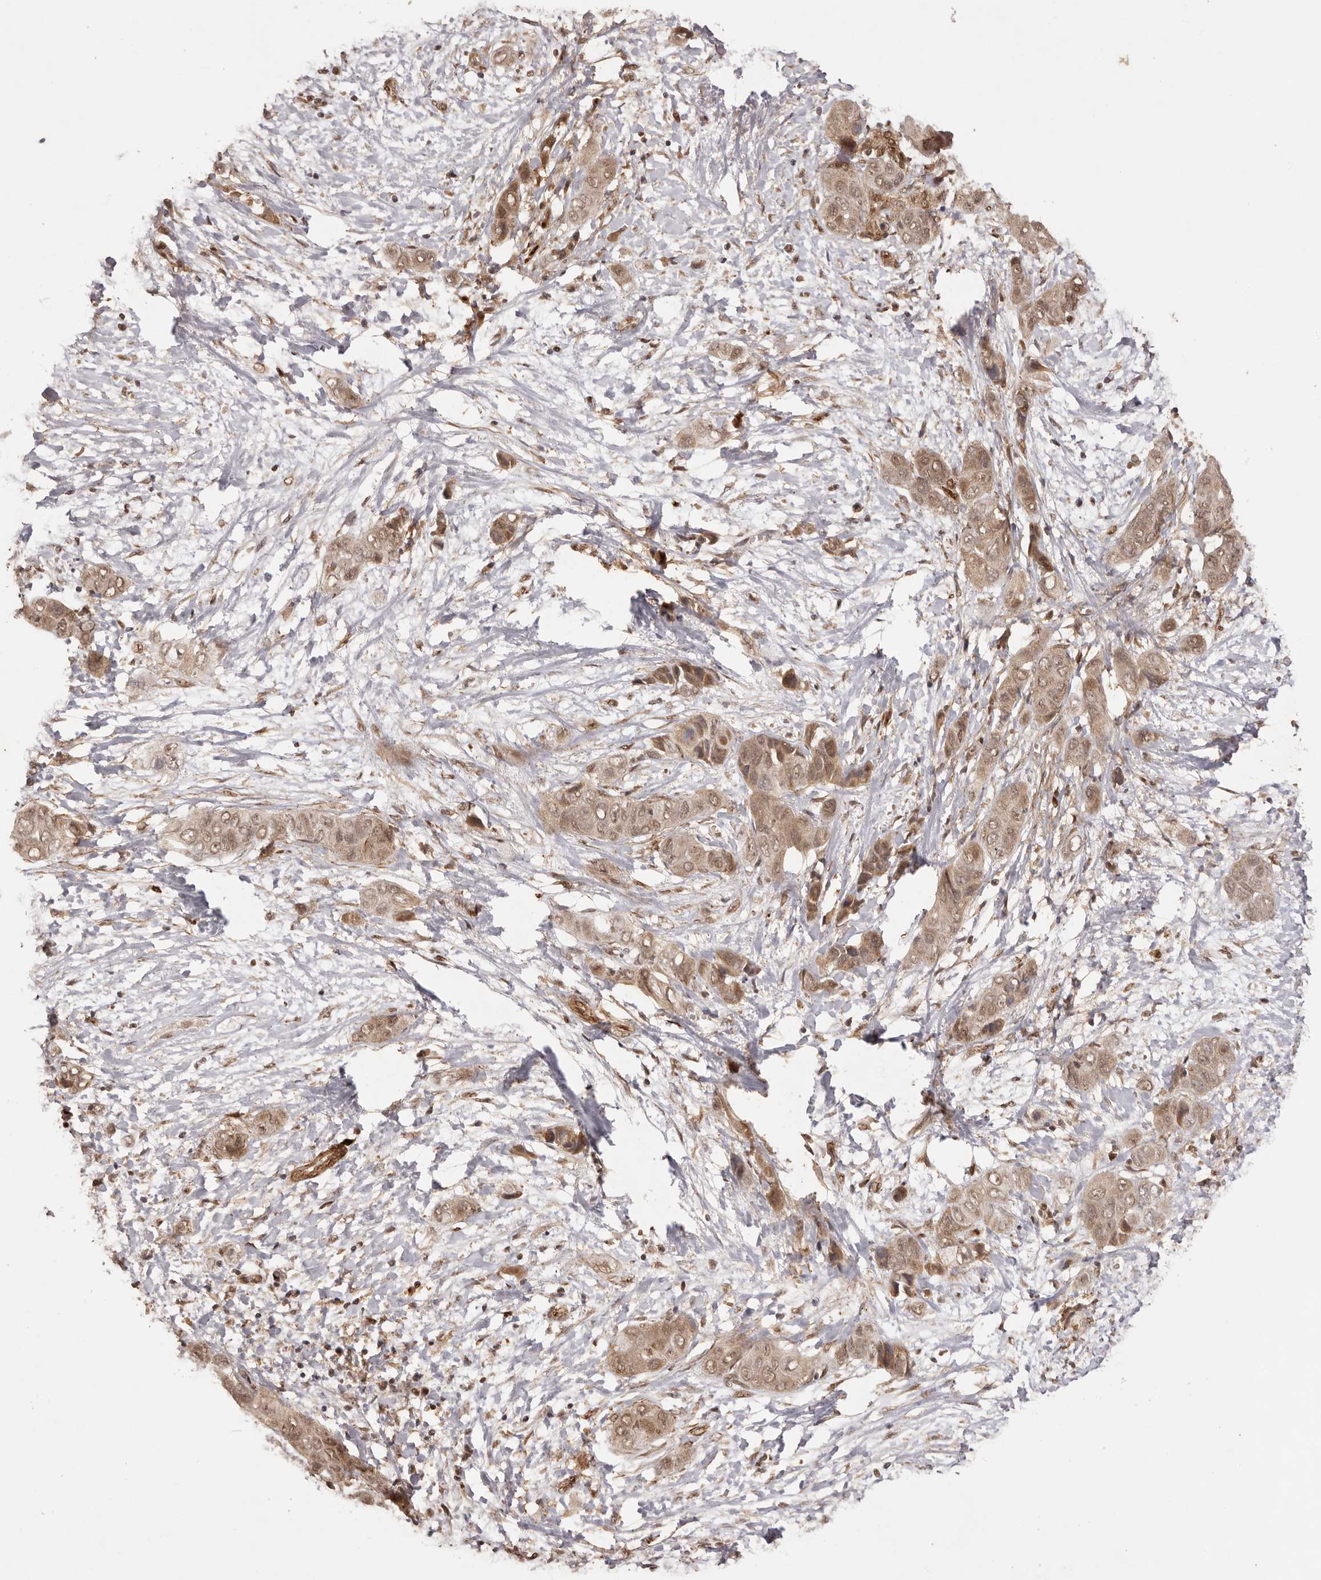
{"staining": {"intensity": "moderate", "quantity": ">75%", "location": "cytoplasmic/membranous,nuclear"}, "tissue": "liver cancer", "cell_type": "Tumor cells", "image_type": "cancer", "snomed": [{"axis": "morphology", "description": "Cholangiocarcinoma"}, {"axis": "topography", "description": "Liver"}], "caption": "Immunohistochemistry (DAB (3,3'-diaminobenzidine)) staining of human liver cancer exhibits moderate cytoplasmic/membranous and nuclear protein staining in approximately >75% of tumor cells.", "gene": "UBR2", "patient": {"sex": "female", "age": 52}}